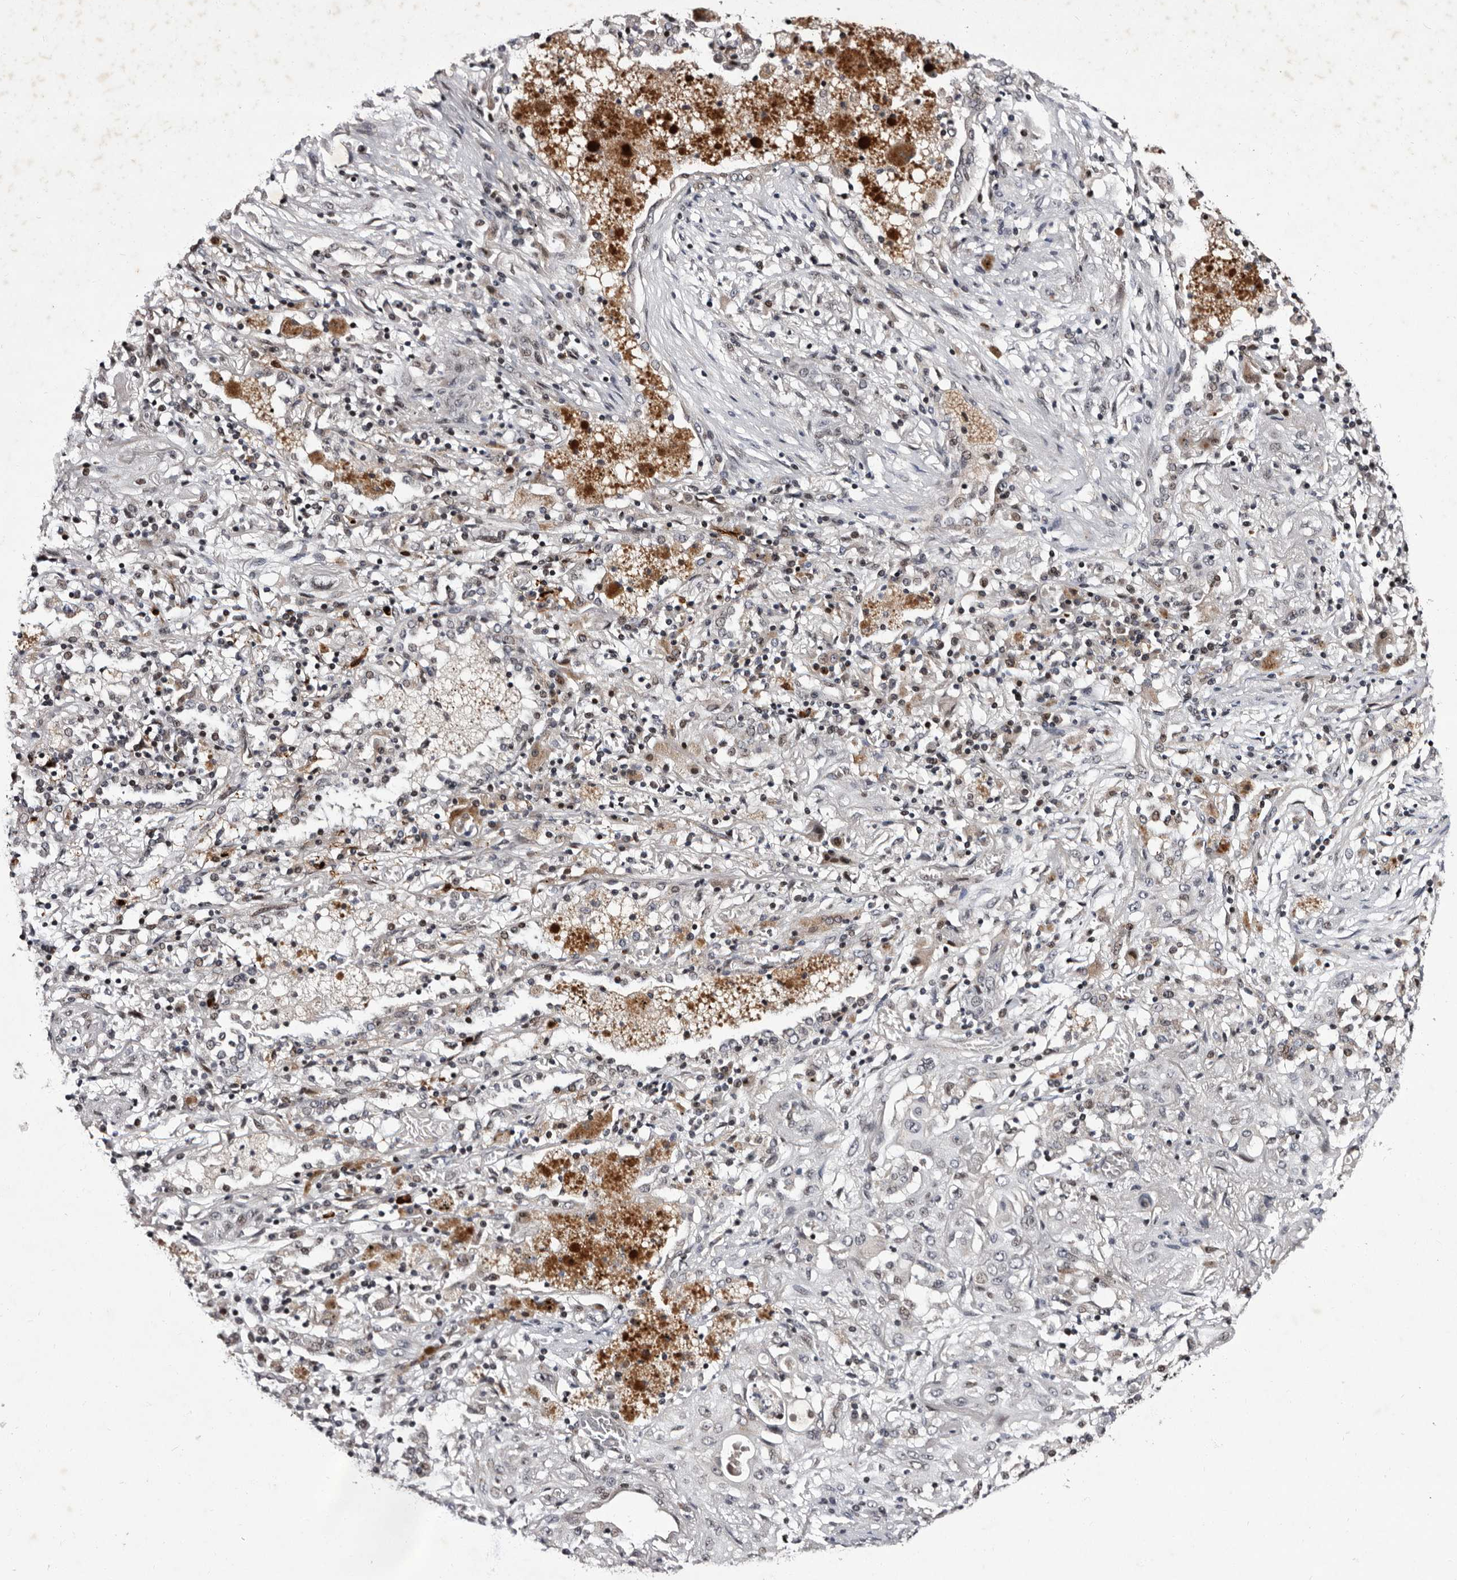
{"staining": {"intensity": "negative", "quantity": "none", "location": "none"}, "tissue": "lung cancer", "cell_type": "Tumor cells", "image_type": "cancer", "snomed": [{"axis": "morphology", "description": "Squamous cell carcinoma, NOS"}, {"axis": "topography", "description": "Lung"}], "caption": "IHC image of human lung cancer stained for a protein (brown), which demonstrates no staining in tumor cells.", "gene": "TNKS", "patient": {"sex": "female", "age": 47}}